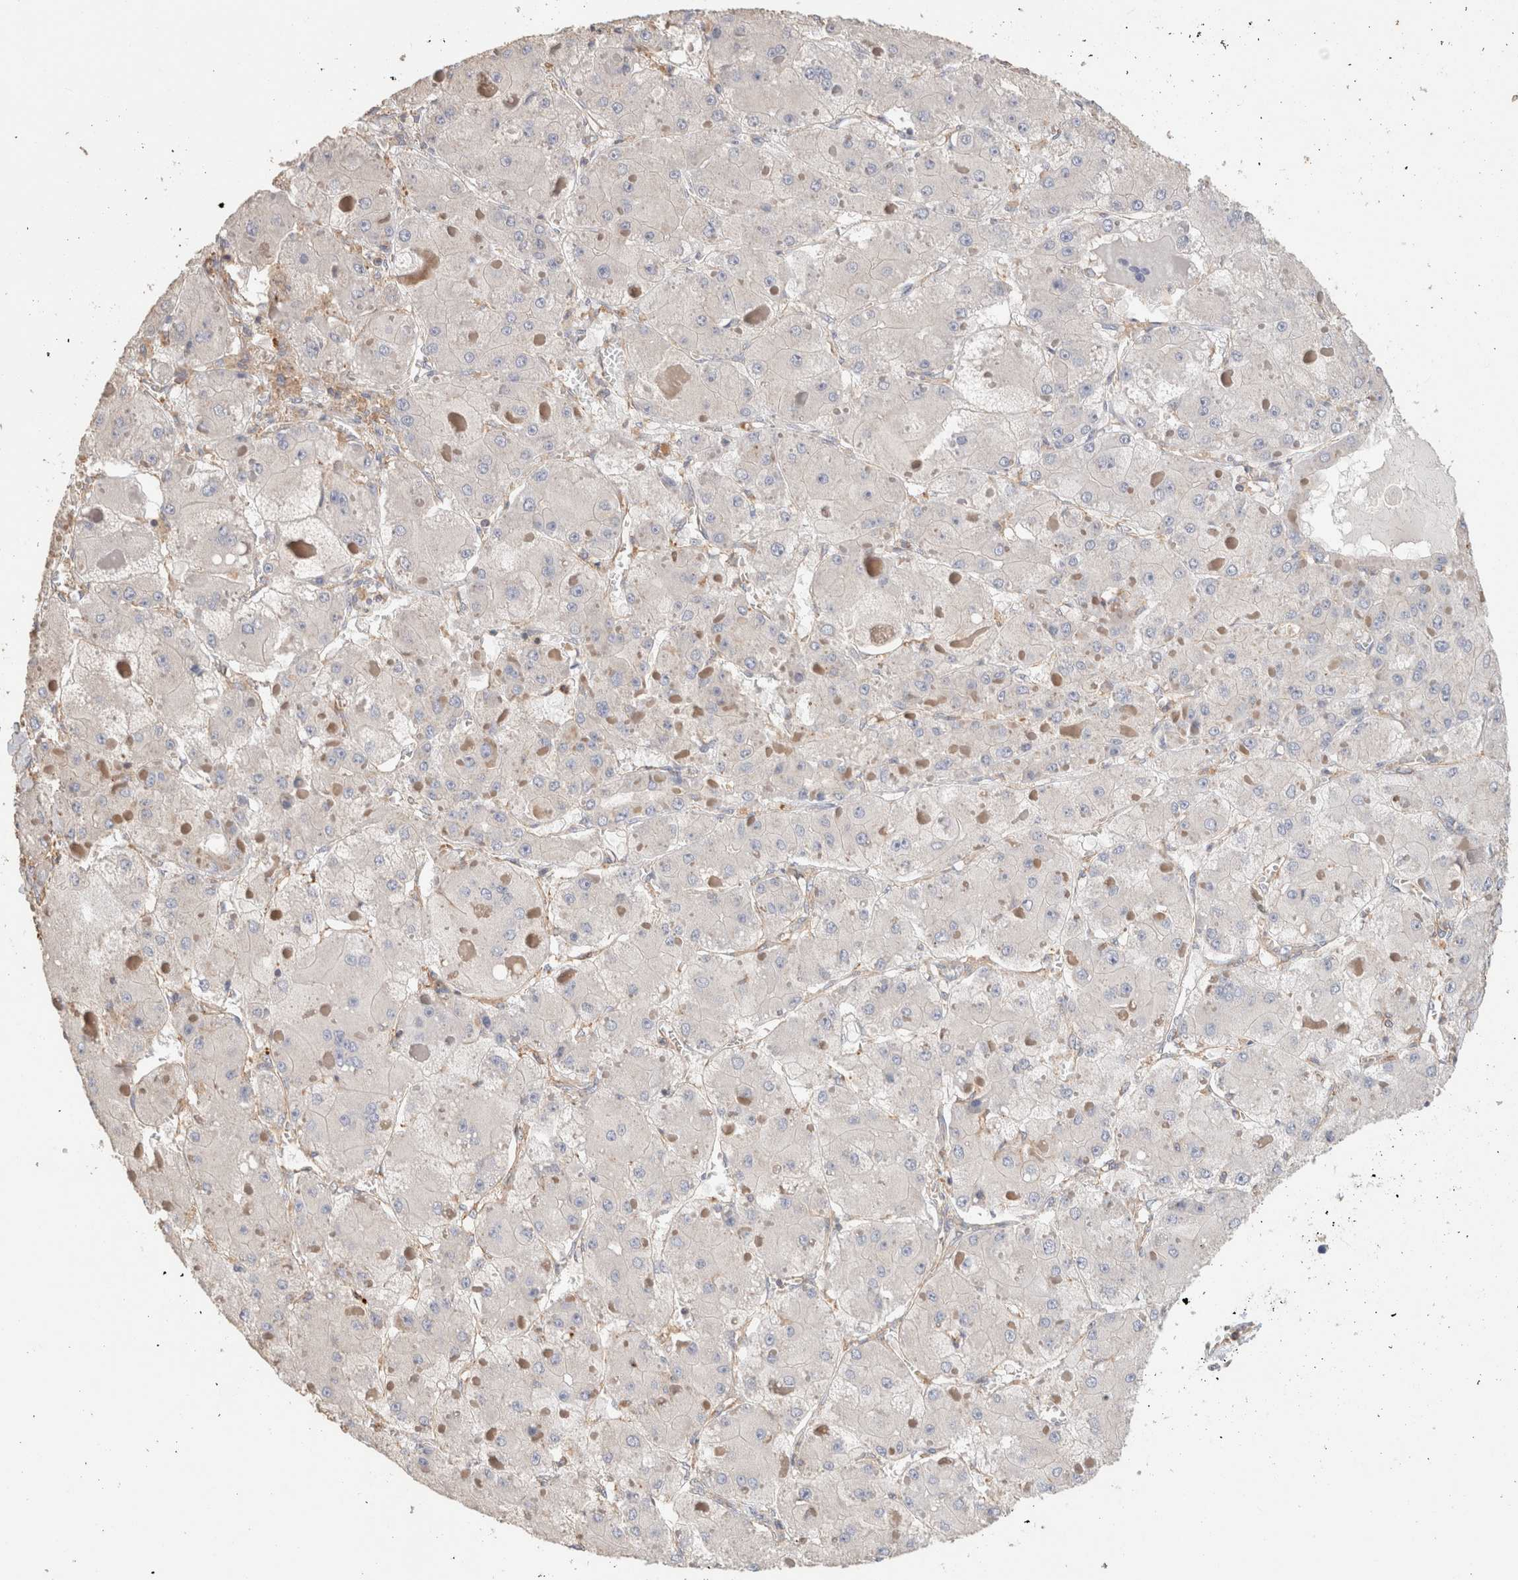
{"staining": {"intensity": "negative", "quantity": "none", "location": "none"}, "tissue": "liver cancer", "cell_type": "Tumor cells", "image_type": "cancer", "snomed": [{"axis": "morphology", "description": "Carcinoma, Hepatocellular, NOS"}, {"axis": "topography", "description": "Liver"}], "caption": "Immunohistochemistry (IHC) image of liver cancer (hepatocellular carcinoma) stained for a protein (brown), which reveals no positivity in tumor cells.", "gene": "CFAP418", "patient": {"sex": "female", "age": 73}}